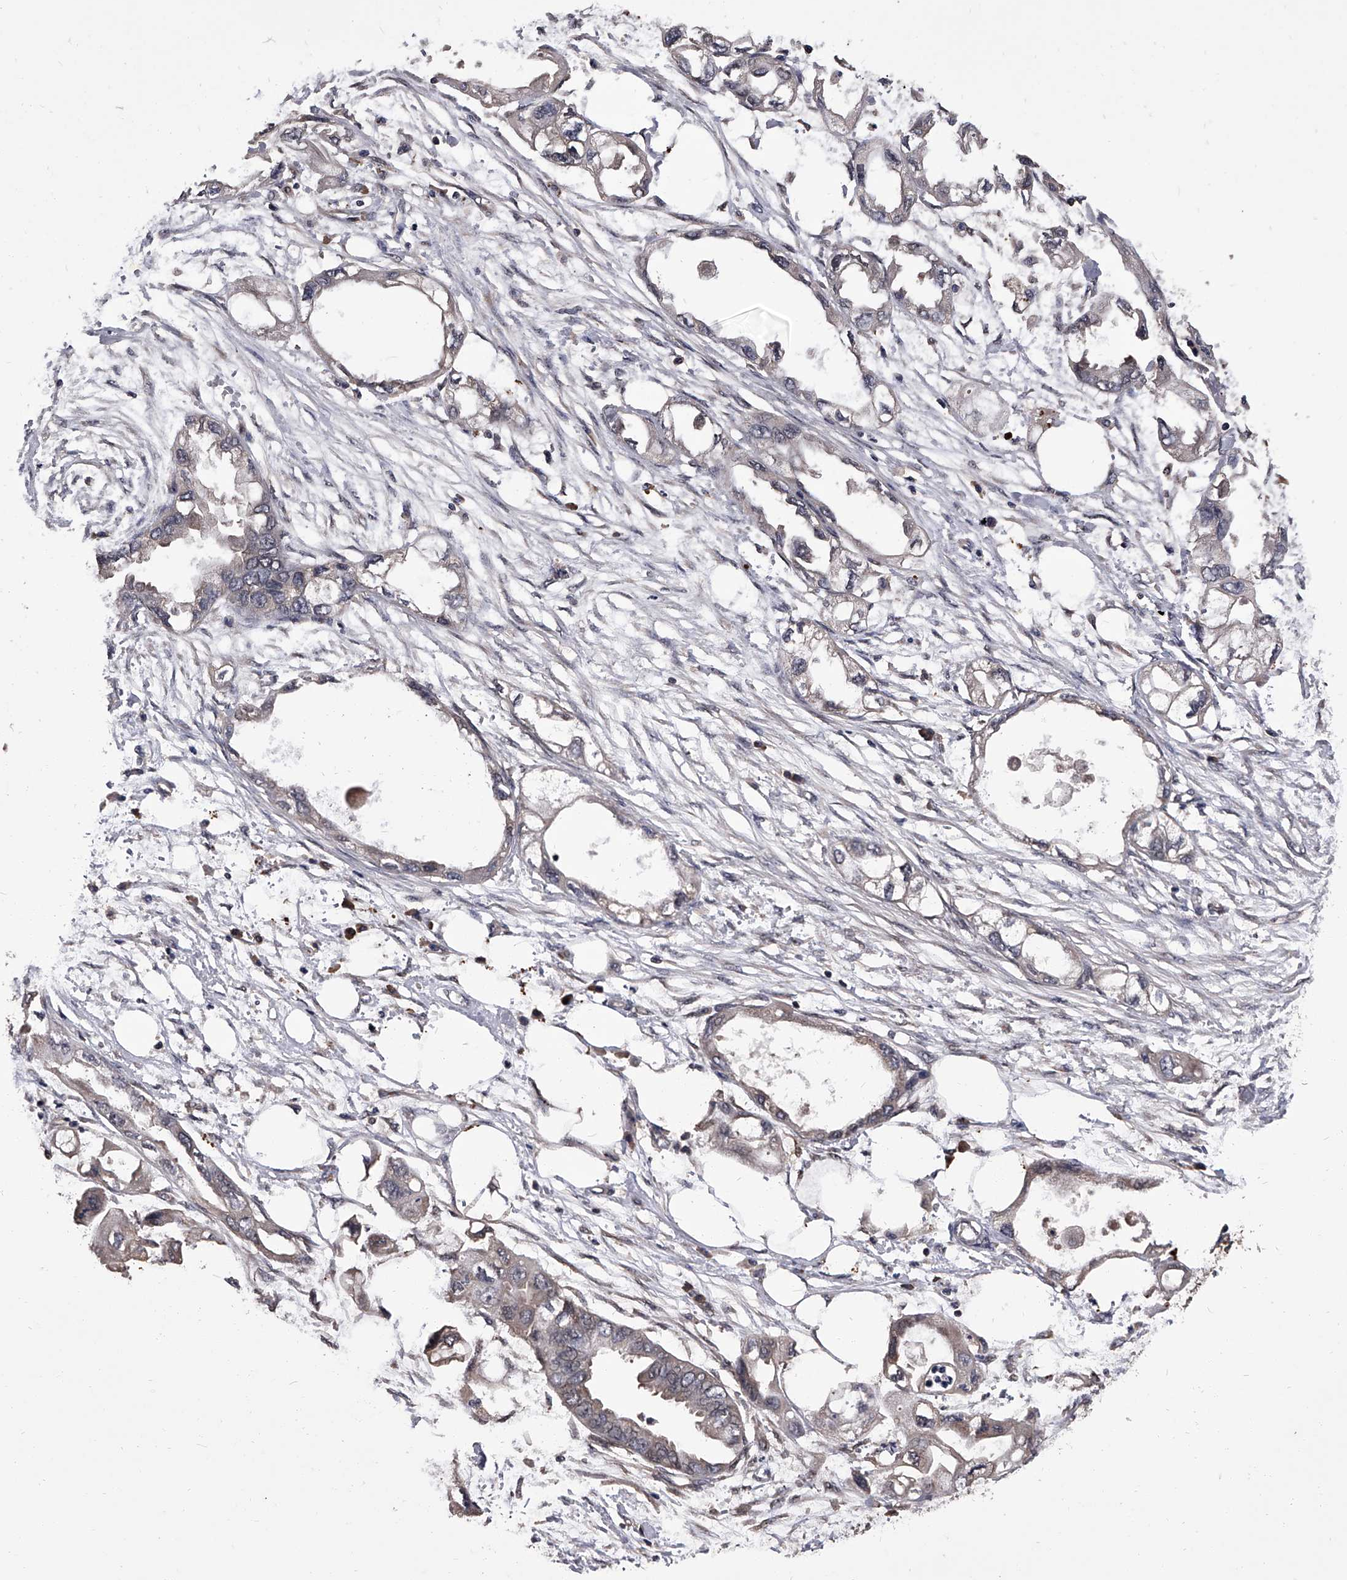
{"staining": {"intensity": "negative", "quantity": "none", "location": "none"}, "tissue": "endometrial cancer", "cell_type": "Tumor cells", "image_type": "cancer", "snomed": [{"axis": "morphology", "description": "Adenocarcinoma, NOS"}, {"axis": "morphology", "description": "Adenocarcinoma, metastatic, NOS"}, {"axis": "topography", "description": "Adipose tissue"}, {"axis": "topography", "description": "Endometrium"}], "caption": "Tumor cells show no significant protein positivity in endometrial adenocarcinoma.", "gene": "SLC18B1", "patient": {"sex": "female", "age": 67}}